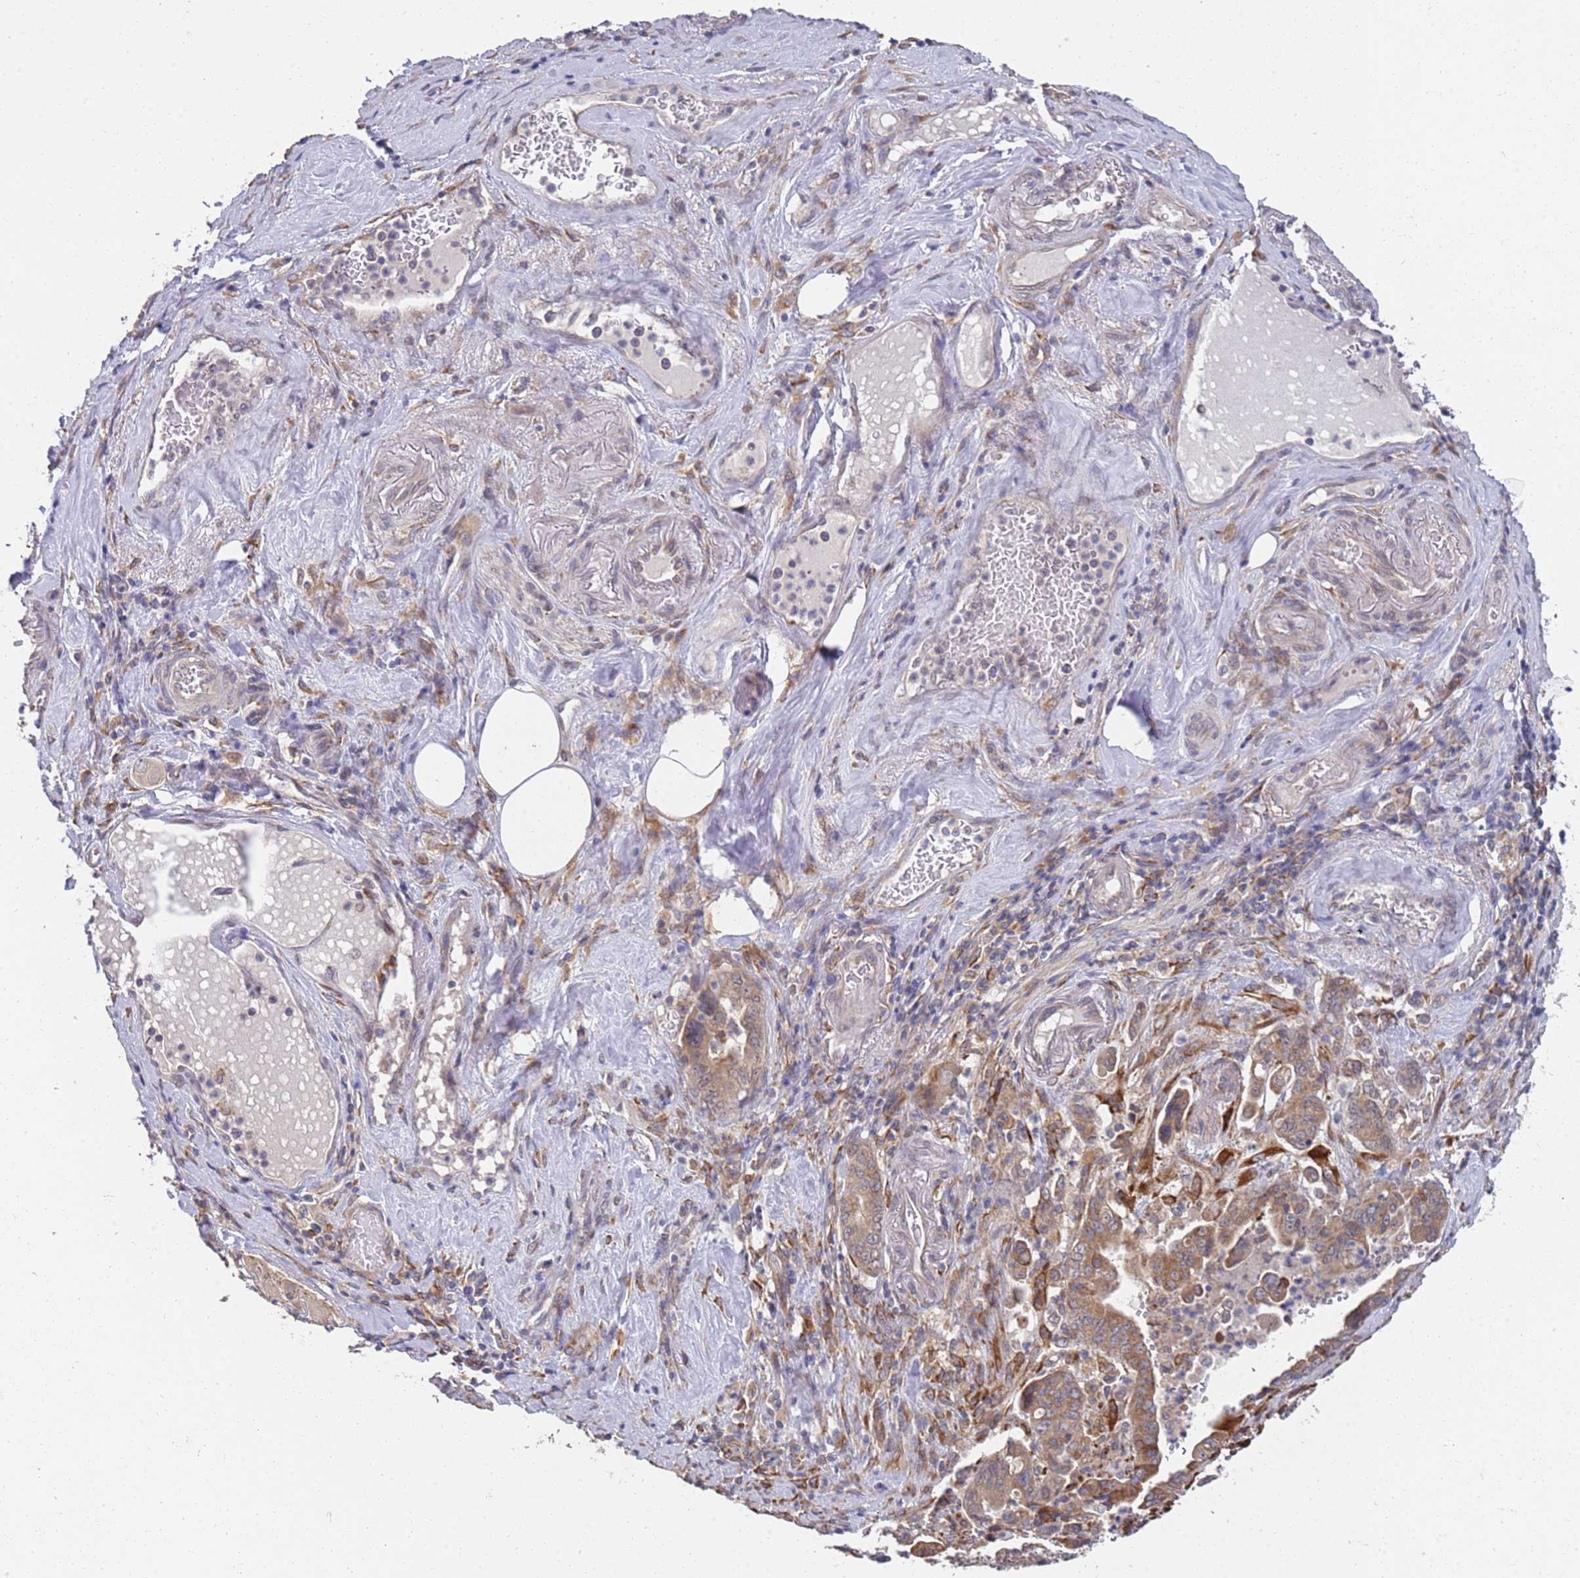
{"staining": {"intensity": "moderate", "quantity": ">75%", "location": "cytoplasmic/membranous"}, "tissue": "pancreatic cancer", "cell_type": "Tumor cells", "image_type": "cancer", "snomed": [{"axis": "morphology", "description": "Adenocarcinoma, NOS"}, {"axis": "topography", "description": "Pancreas"}], "caption": "Pancreatic cancer stained with a brown dye shows moderate cytoplasmic/membranous positive staining in approximately >75% of tumor cells.", "gene": "VRK2", "patient": {"sex": "male", "age": 70}}